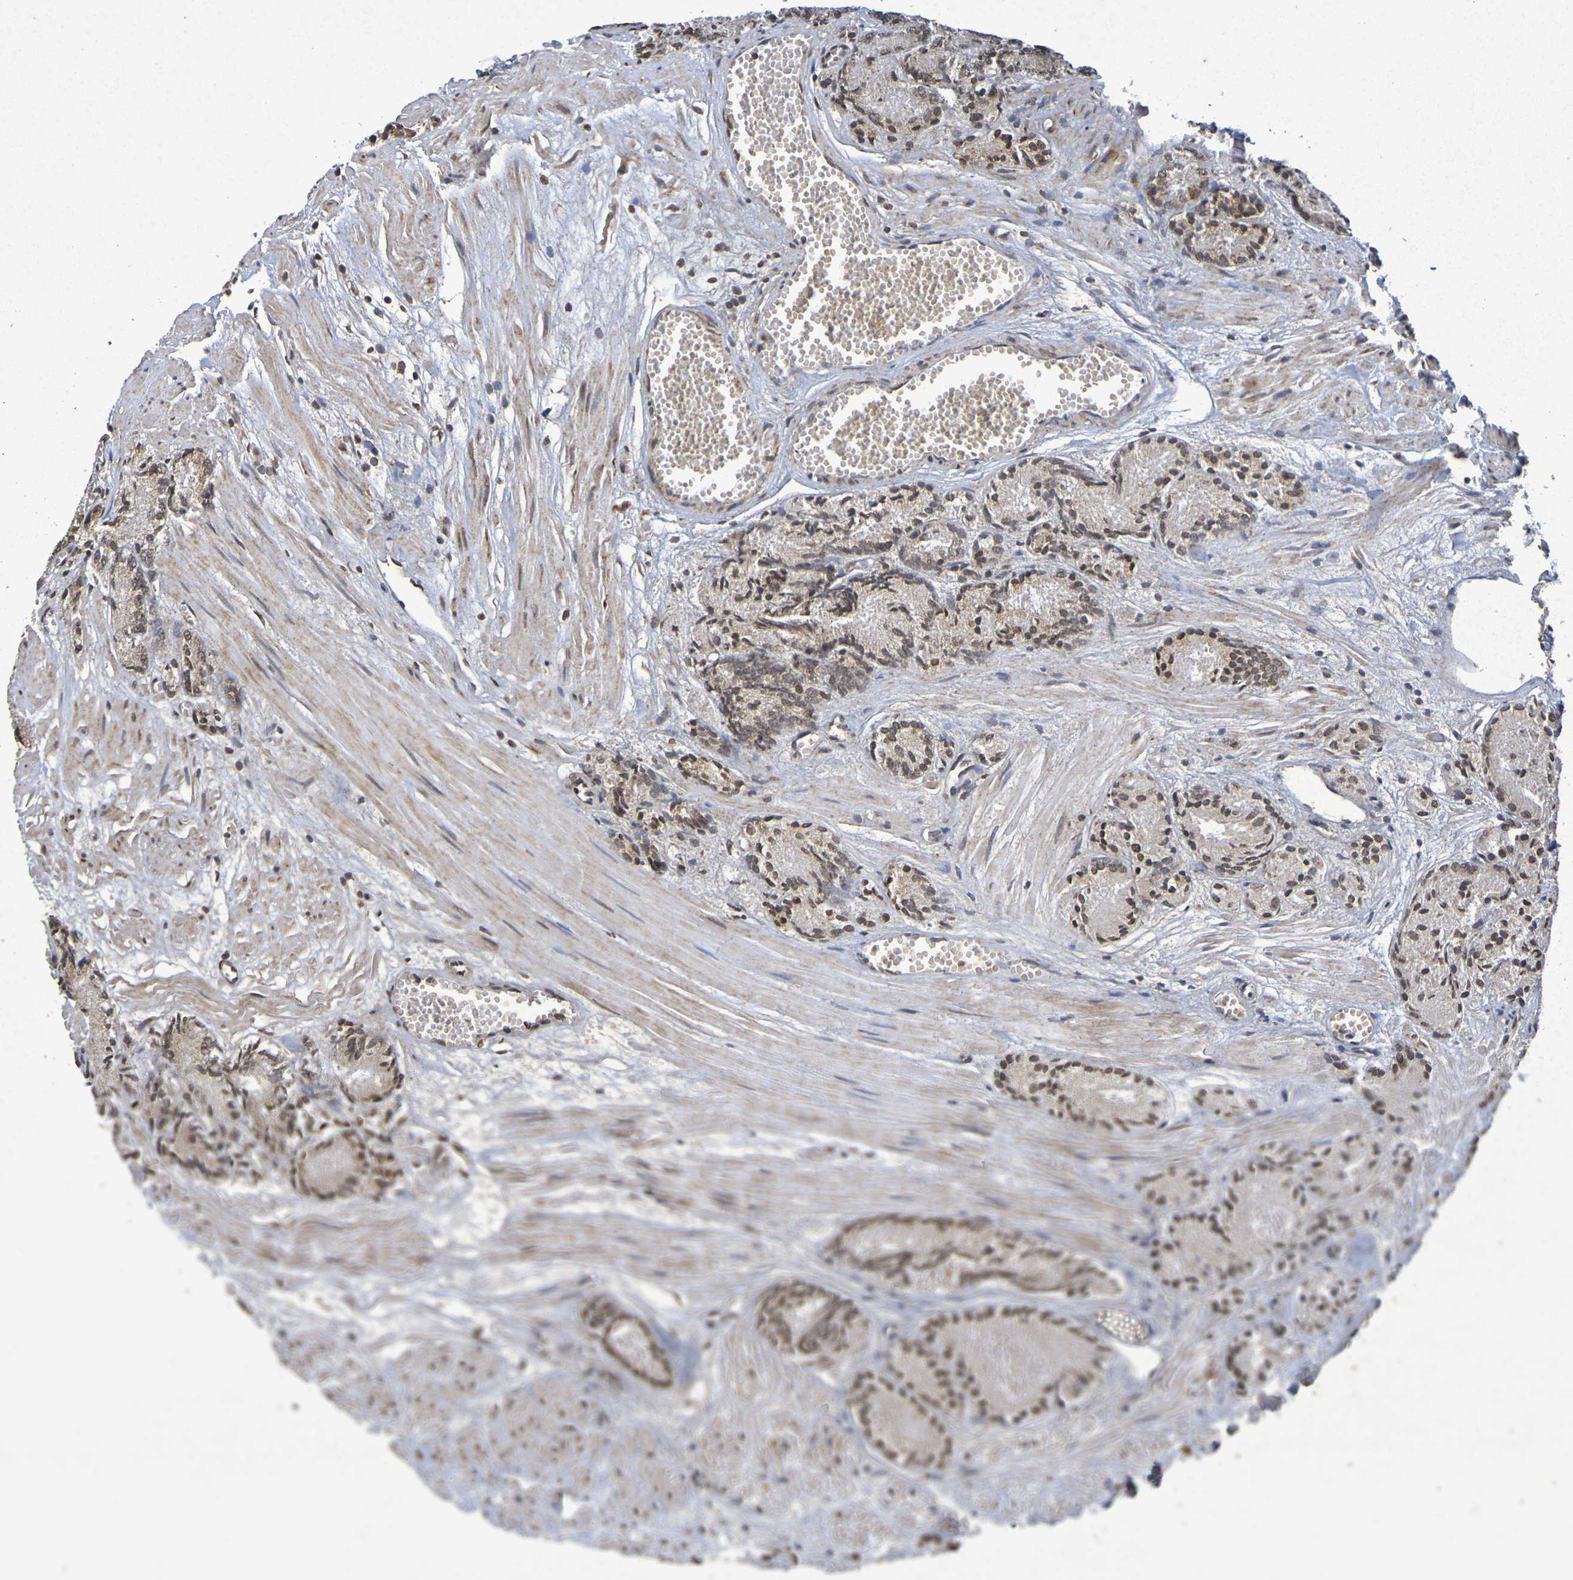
{"staining": {"intensity": "weak", "quantity": ">75%", "location": "cytoplasmic/membranous,nuclear"}, "tissue": "prostate cancer", "cell_type": "Tumor cells", "image_type": "cancer", "snomed": [{"axis": "morphology", "description": "Adenocarcinoma, Low grade"}, {"axis": "topography", "description": "Prostate"}], "caption": "Human prostate cancer stained with a protein marker exhibits weak staining in tumor cells.", "gene": "GUCY1A2", "patient": {"sex": "male", "age": 72}}